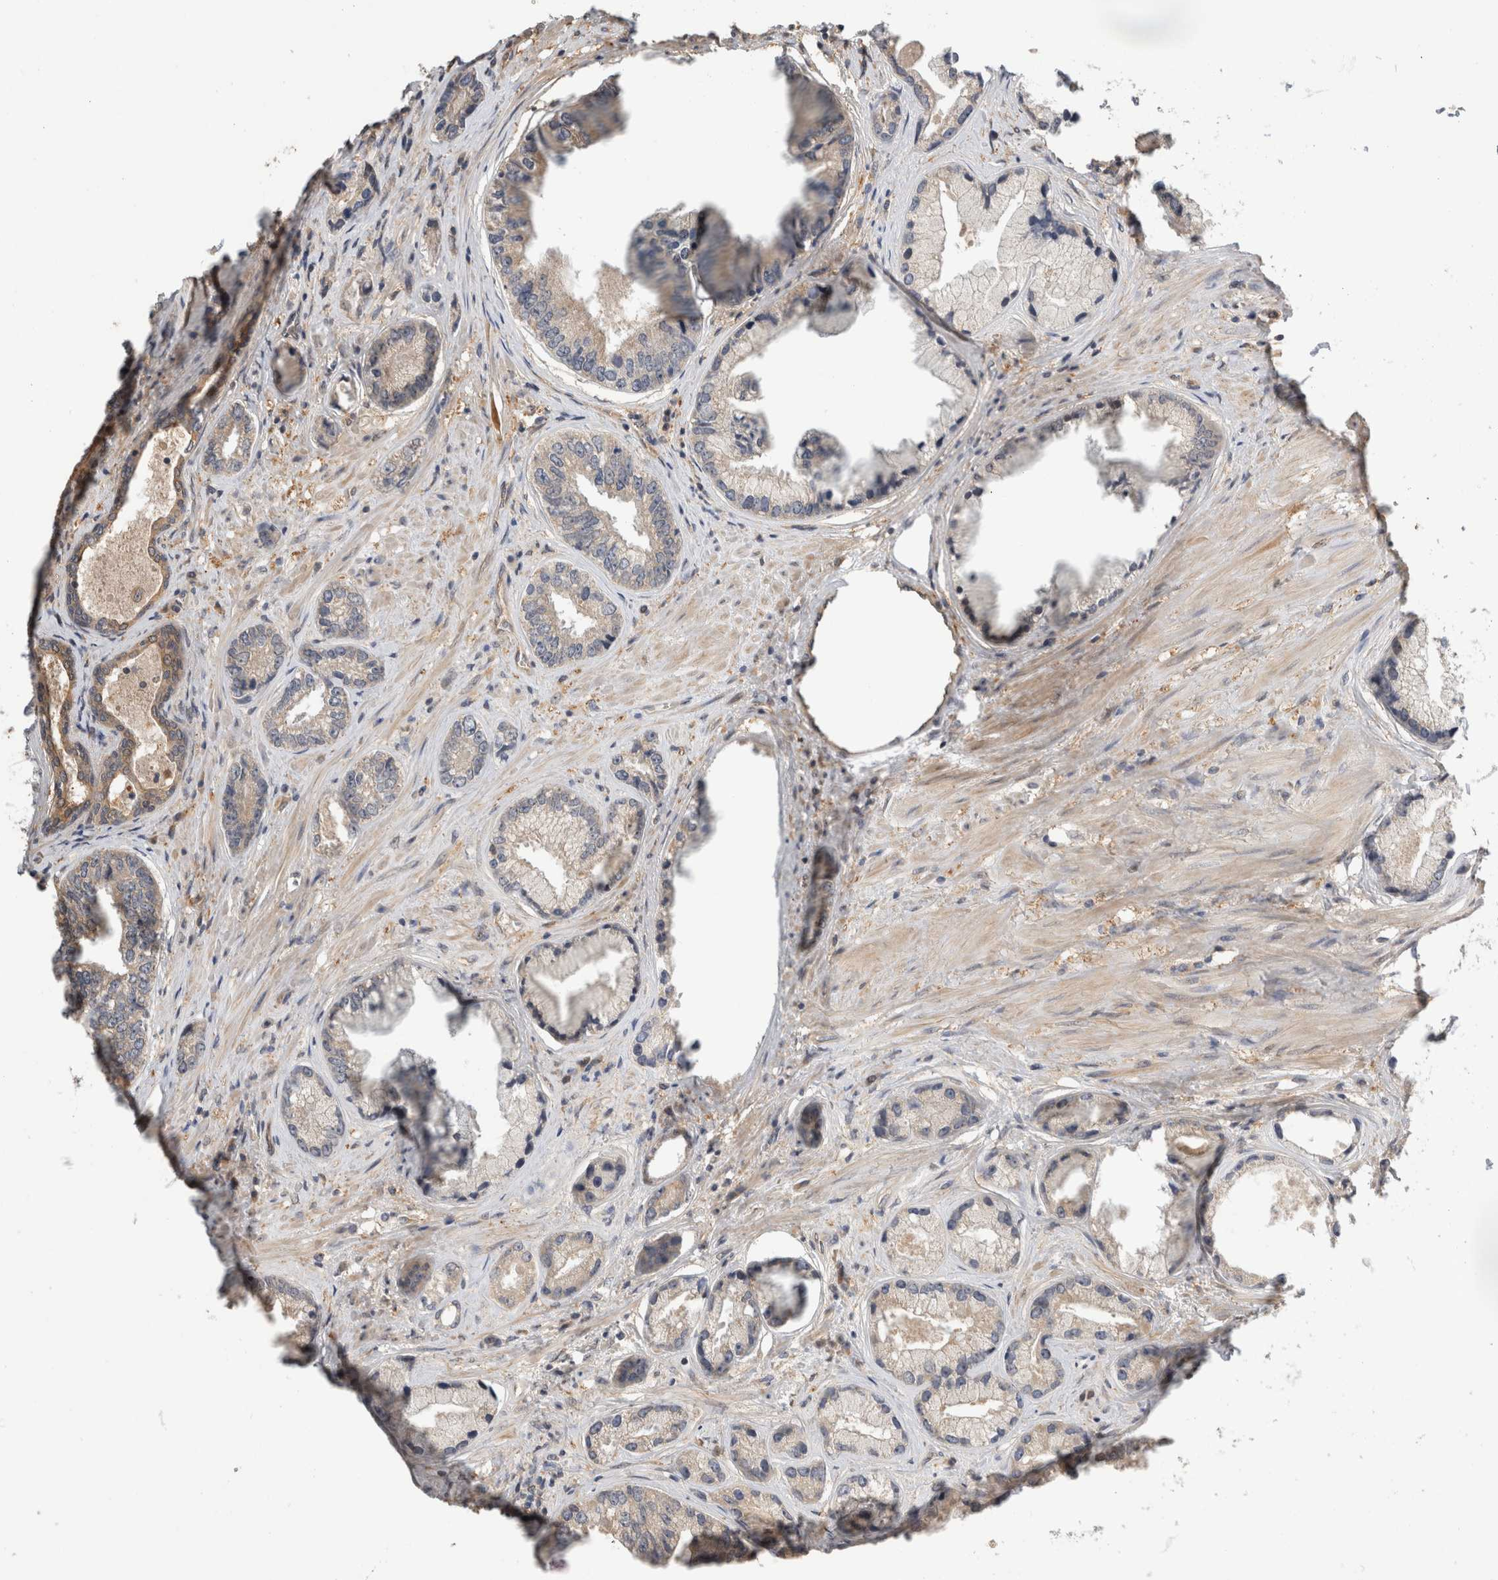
{"staining": {"intensity": "negative", "quantity": "none", "location": "none"}, "tissue": "prostate cancer", "cell_type": "Tumor cells", "image_type": "cancer", "snomed": [{"axis": "morphology", "description": "Adenocarcinoma, High grade"}, {"axis": "topography", "description": "Prostate"}], "caption": "Tumor cells are negative for brown protein staining in prostate cancer.", "gene": "PGM1", "patient": {"sex": "male", "age": 61}}